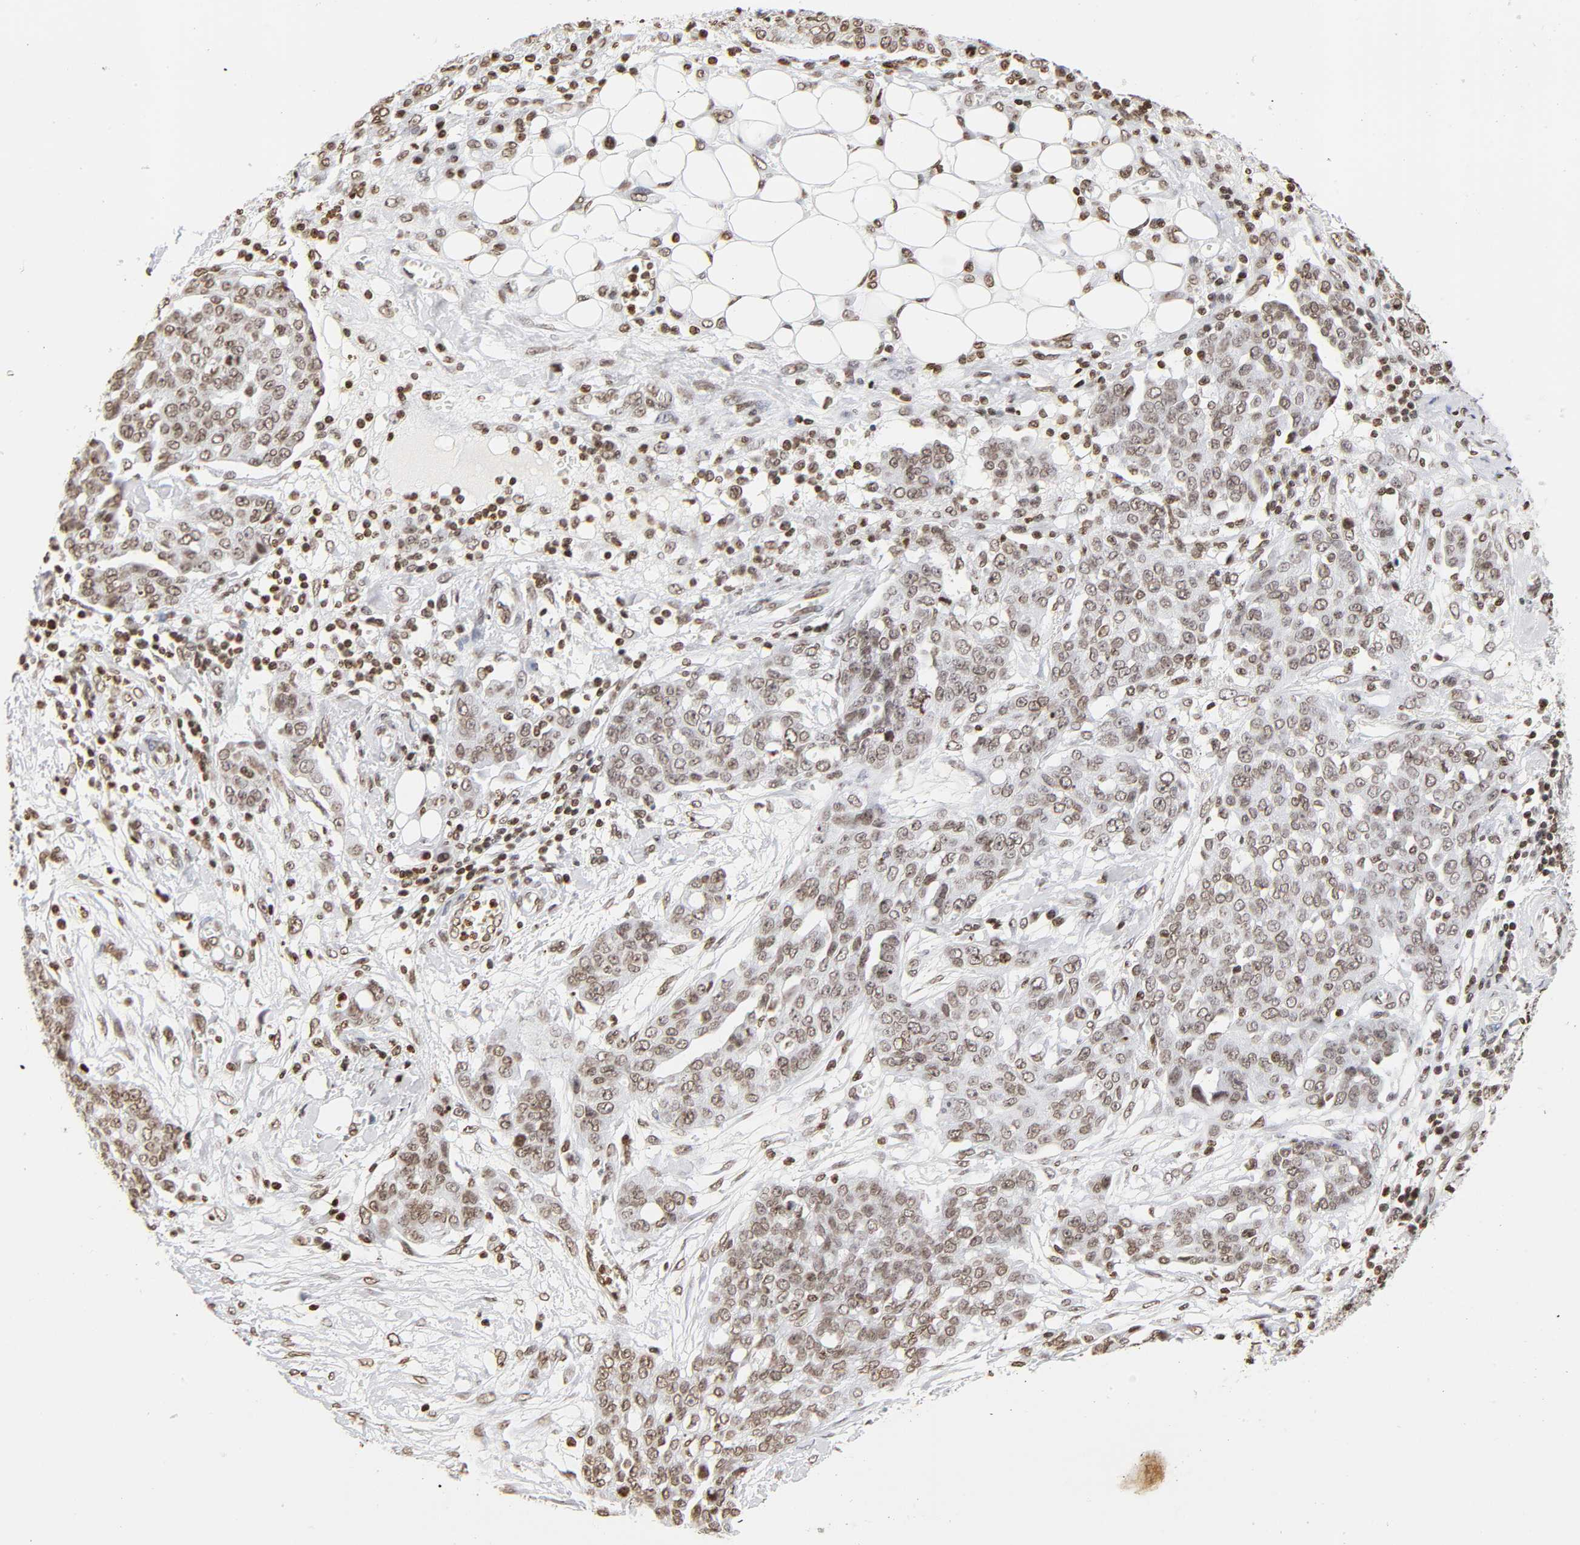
{"staining": {"intensity": "weak", "quantity": ">75%", "location": "nuclear"}, "tissue": "ovarian cancer", "cell_type": "Tumor cells", "image_type": "cancer", "snomed": [{"axis": "morphology", "description": "Cystadenocarcinoma, serous, NOS"}, {"axis": "topography", "description": "Soft tissue"}, {"axis": "topography", "description": "Ovary"}], "caption": "Immunohistochemical staining of human ovarian serous cystadenocarcinoma demonstrates low levels of weak nuclear protein expression in about >75% of tumor cells.", "gene": "H2AC12", "patient": {"sex": "female", "age": 57}}